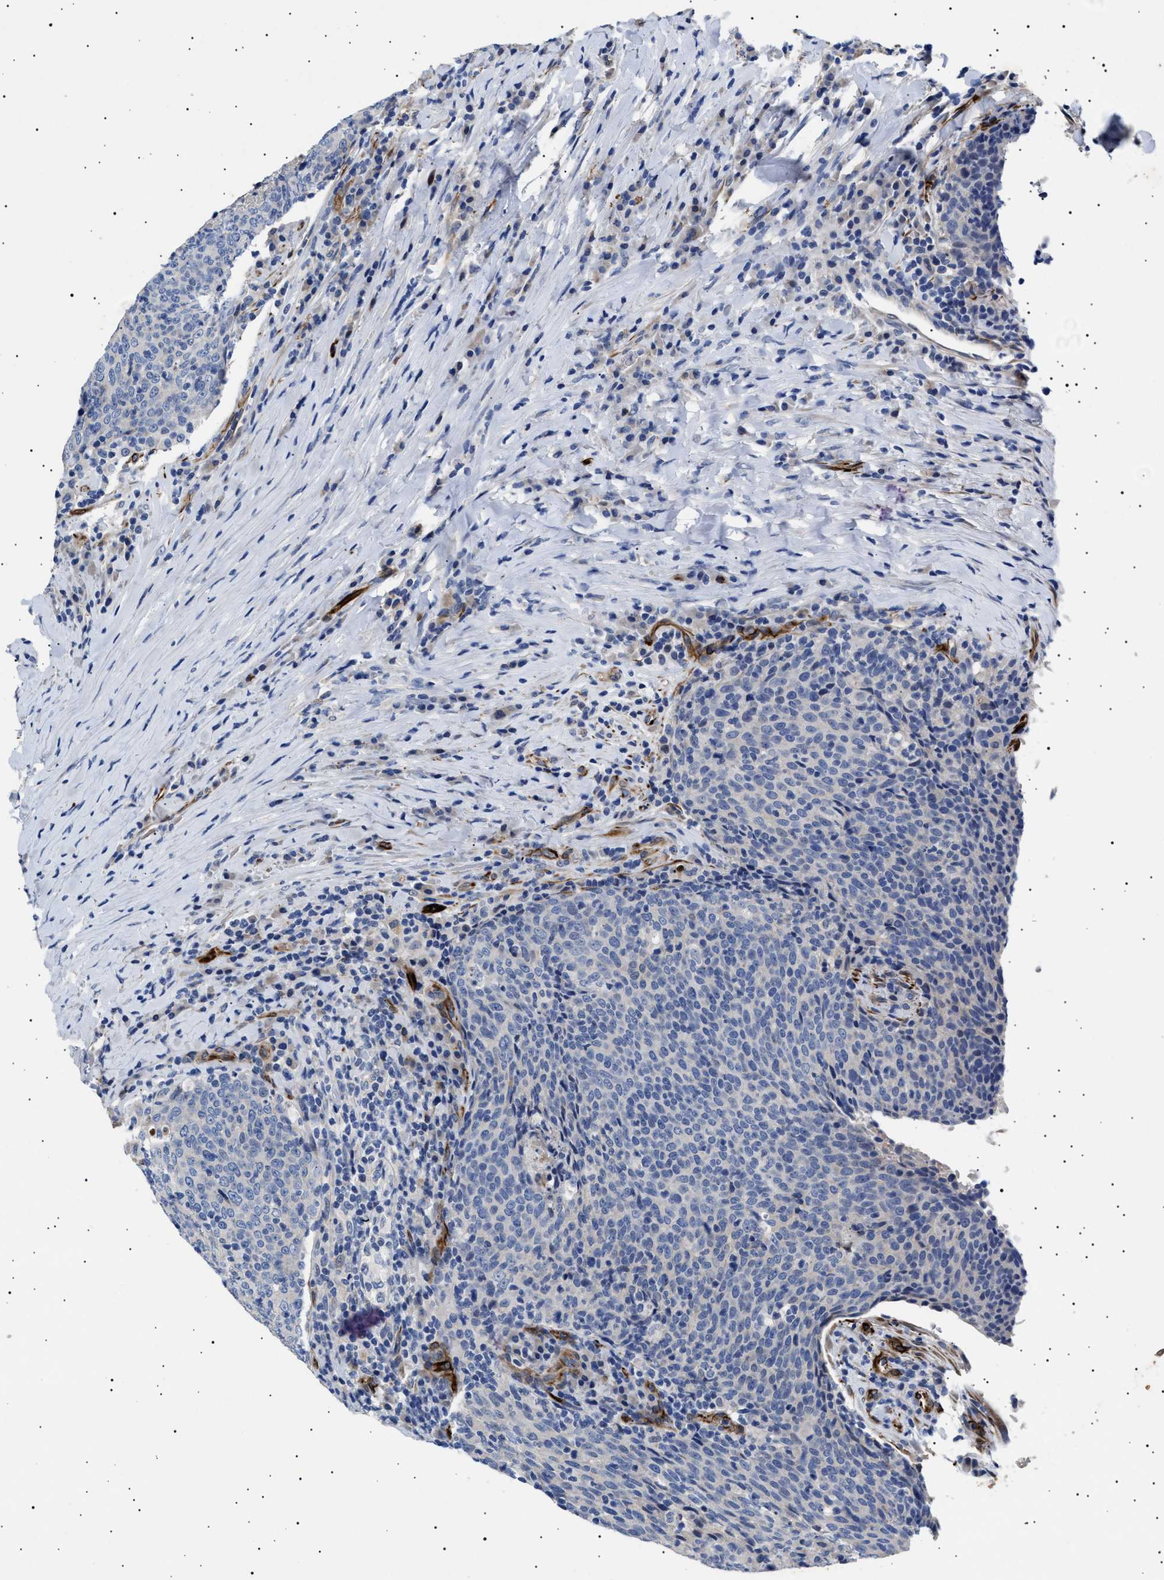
{"staining": {"intensity": "negative", "quantity": "none", "location": "none"}, "tissue": "head and neck cancer", "cell_type": "Tumor cells", "image_type": "cancer", "snomed": [{"axis": "morphology", "description": "Squamous cell carcinoma, NOS"}, {"axis": "morphology", "description": "Squamous cell carcinoma, metastatic, NOS"}, {"axis": "topography", "description": "Lymph node"}, {"axis": "topography", "description": "Head-Neck"}], "caption": "DAB immunohistochemical staining of human head and neck cancer (squamous cell carcinoma) displays no significant expression in tumor cells.", "gene": "OLFML2A", "patient": {"sex": "male", "age": 62}}